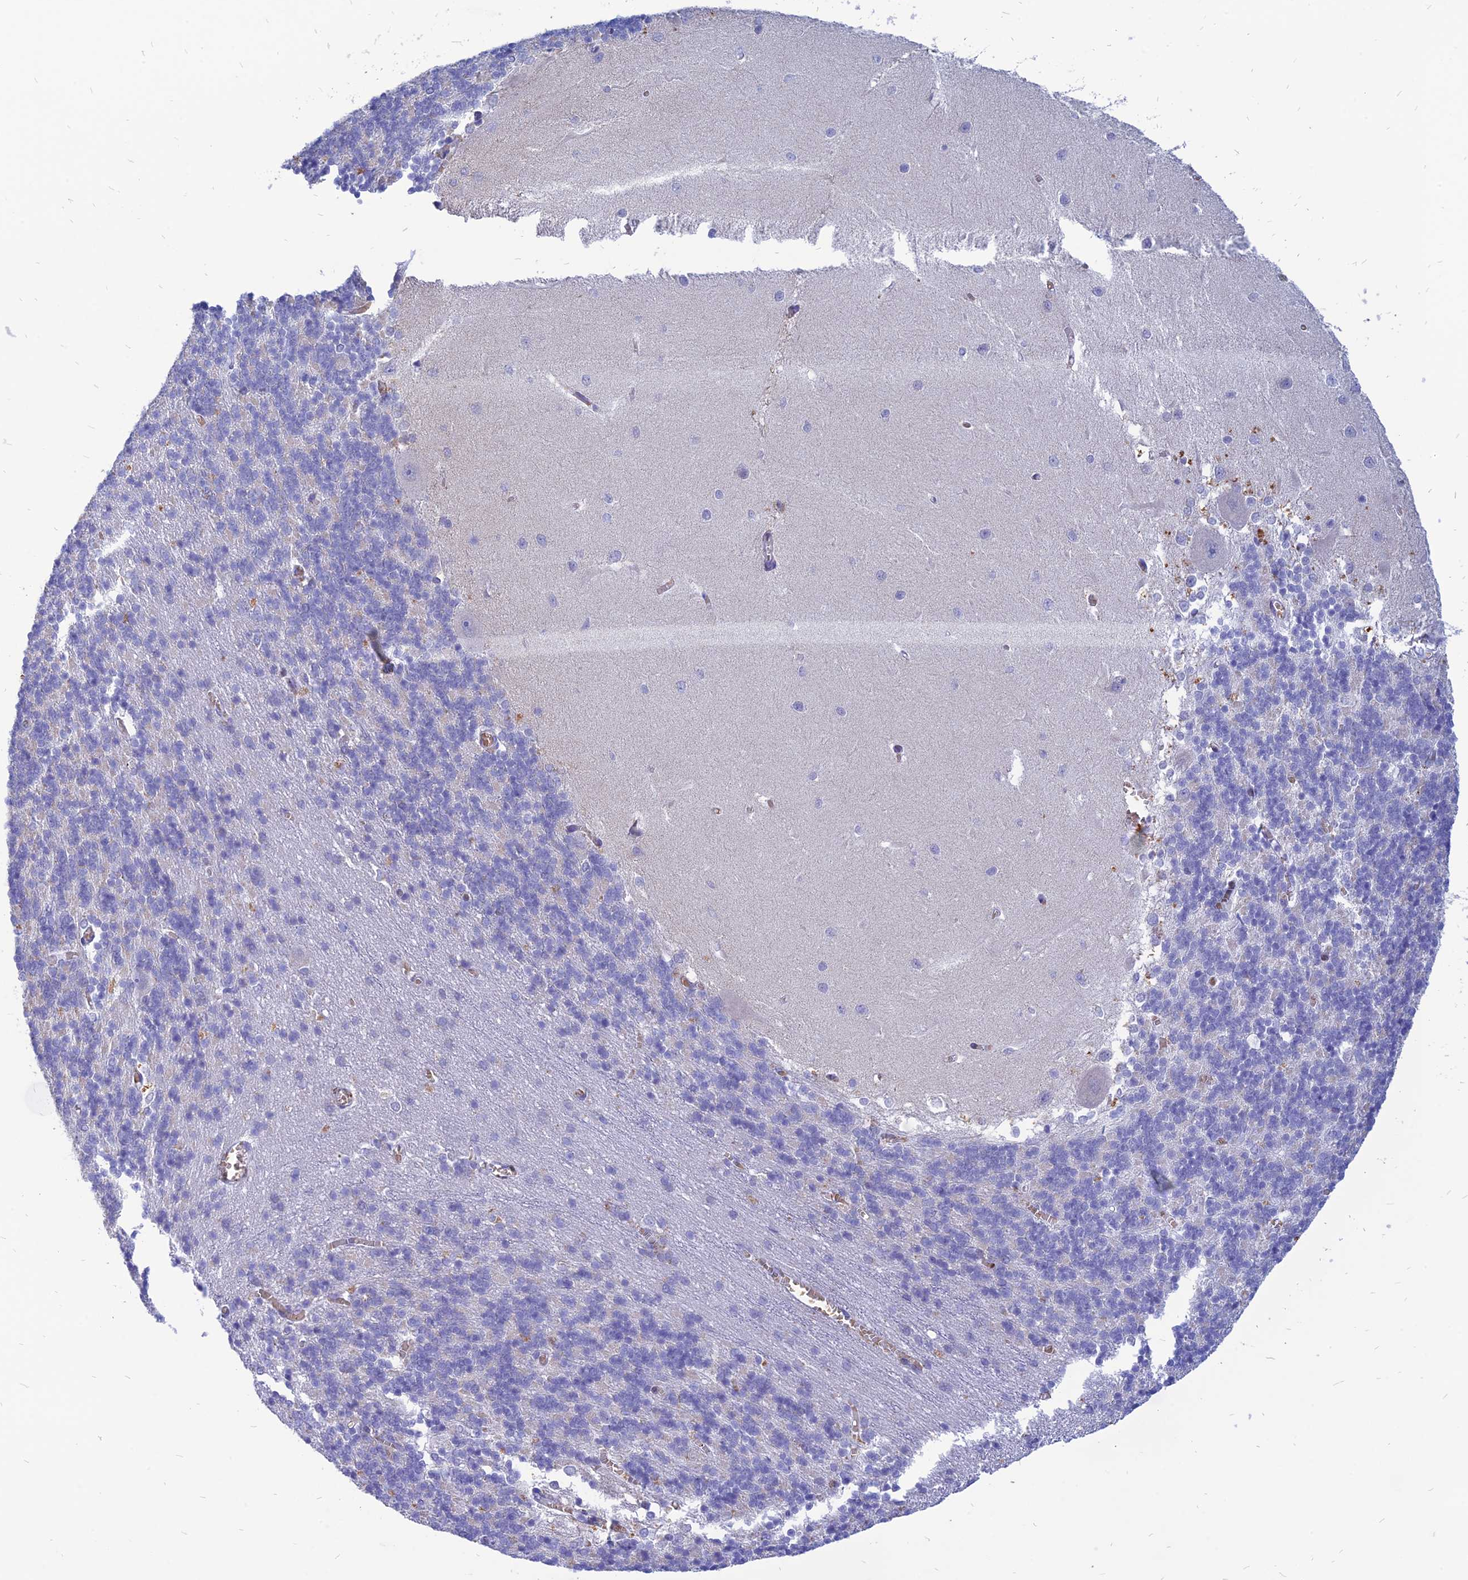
{"staining": {"intensity": "negative", "quantity": "none", "location": "none"}, "tissue": "cerebellum", "cell_type": "Cells in granular layer", "image_type": "normal", "snomed": [{"axis": "morphology", "description": "Normal tissue, NOS"}, {"axis": "topography", "description": "Cerebellum"}], "caption": "Immunohistochemistry (IHC) of benign cerebellum displays no staining in cells in granular layer. (Brightfield microscopy of DAB (3,3'-diaminobenzidine) immunohistochemistry (IHC) at high magnification).", "gene": "HHAT", "patient": {"sex": "male", "age": 37}}